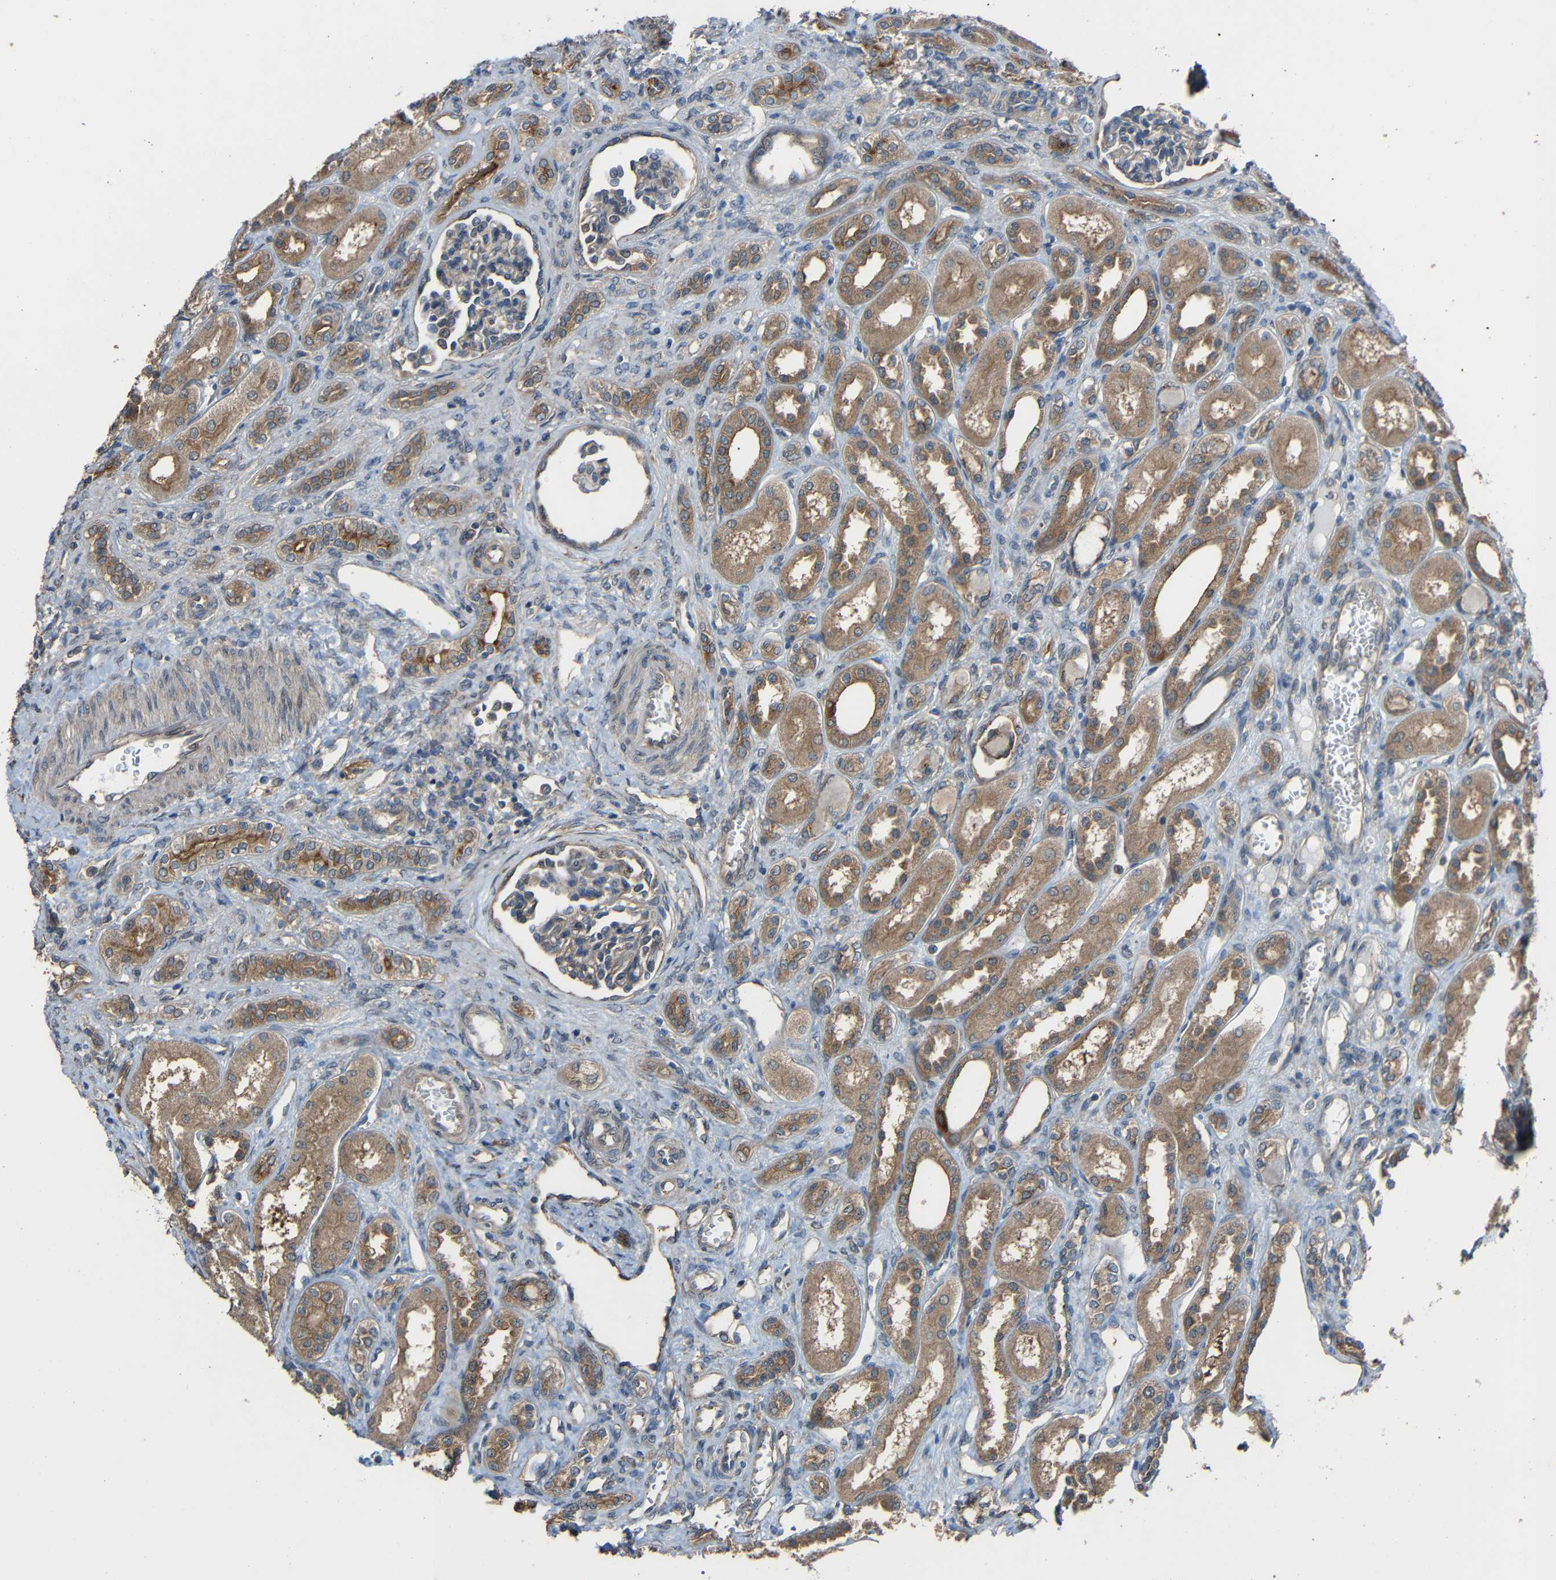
{"staining": {"intensity": "weak", "quantity": "25%-75%", "location": "cytoplasmic/membranous"}, "tissue": "kidney", "cell_type": "Cells in glomeruli", "image_type": "normal", "snomed": [{"axis": "morphology", "description": "Normal tissue, NOS"}, {"axis": "topography", "description": "Kidney"}], "caption": "Immunohistochemistry (IHC) (DAB) staining of normal human kidney demonstrates weak cytoplasmic/membranous protein expression in approximately 25%-75% of cells in glomeruli.", "gene": "CHST9", "patient": {"sex": "male", "age": 7}}